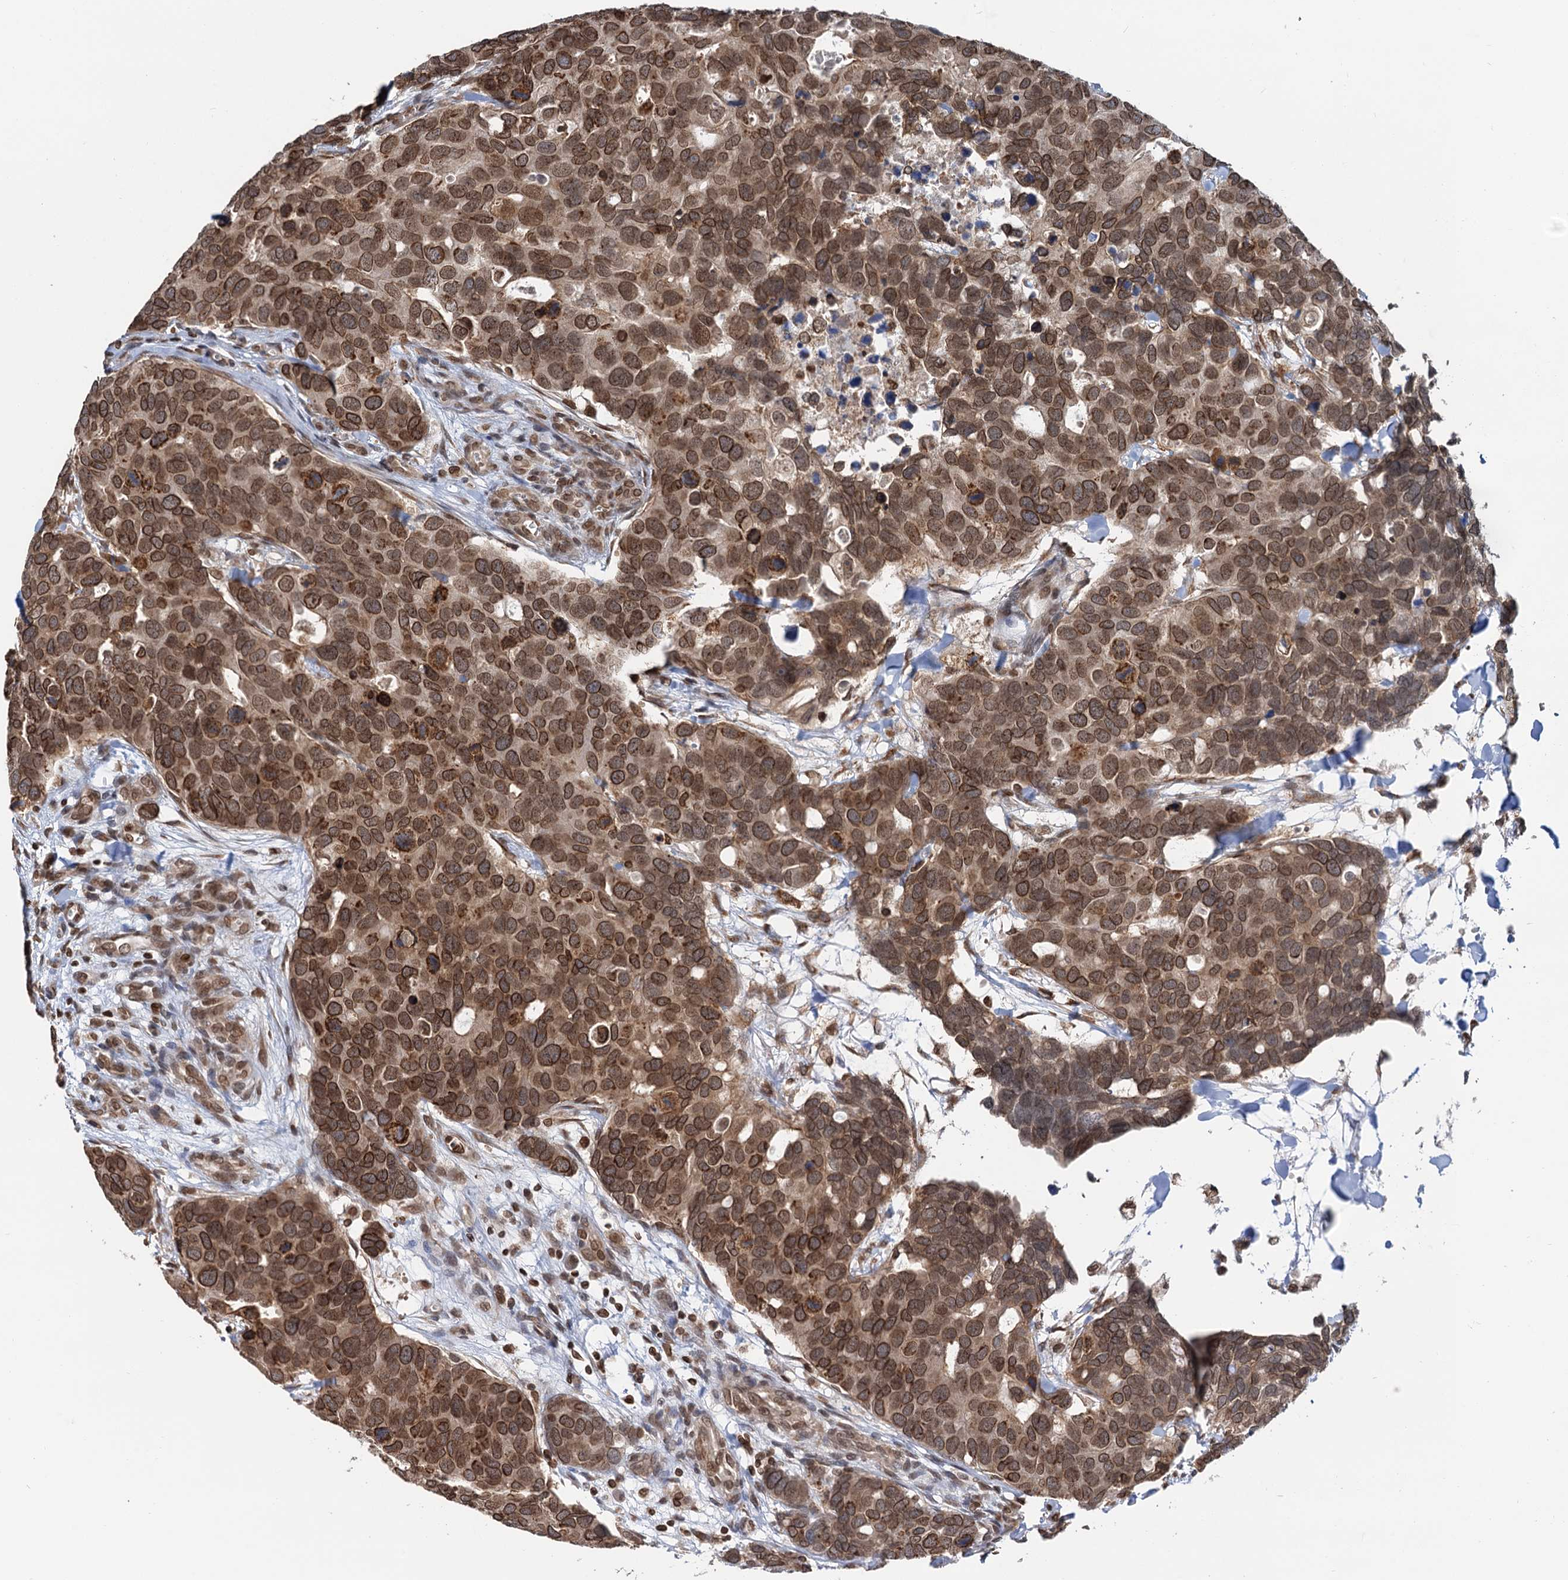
{"staining": {"intensity": "strong", "quantity": ">75%", "location": "nuclear"}, "tissue": "breast cancer", "cell_type": "Tumor cells", "image_type": "cancer", "snomed": [{"axis": "morphology", "description": "Duct carcinoma"}, {"axis": "topography", "description": "Breast"}], "caption": "A high-resolution image shows IHC staining of invasive ductal carcinoma (breast), which shows strong nuclear staining in about >75% of tumor cells.", "gene": "ZC3H13", "patient": {"sex": "female", "age": 83}}